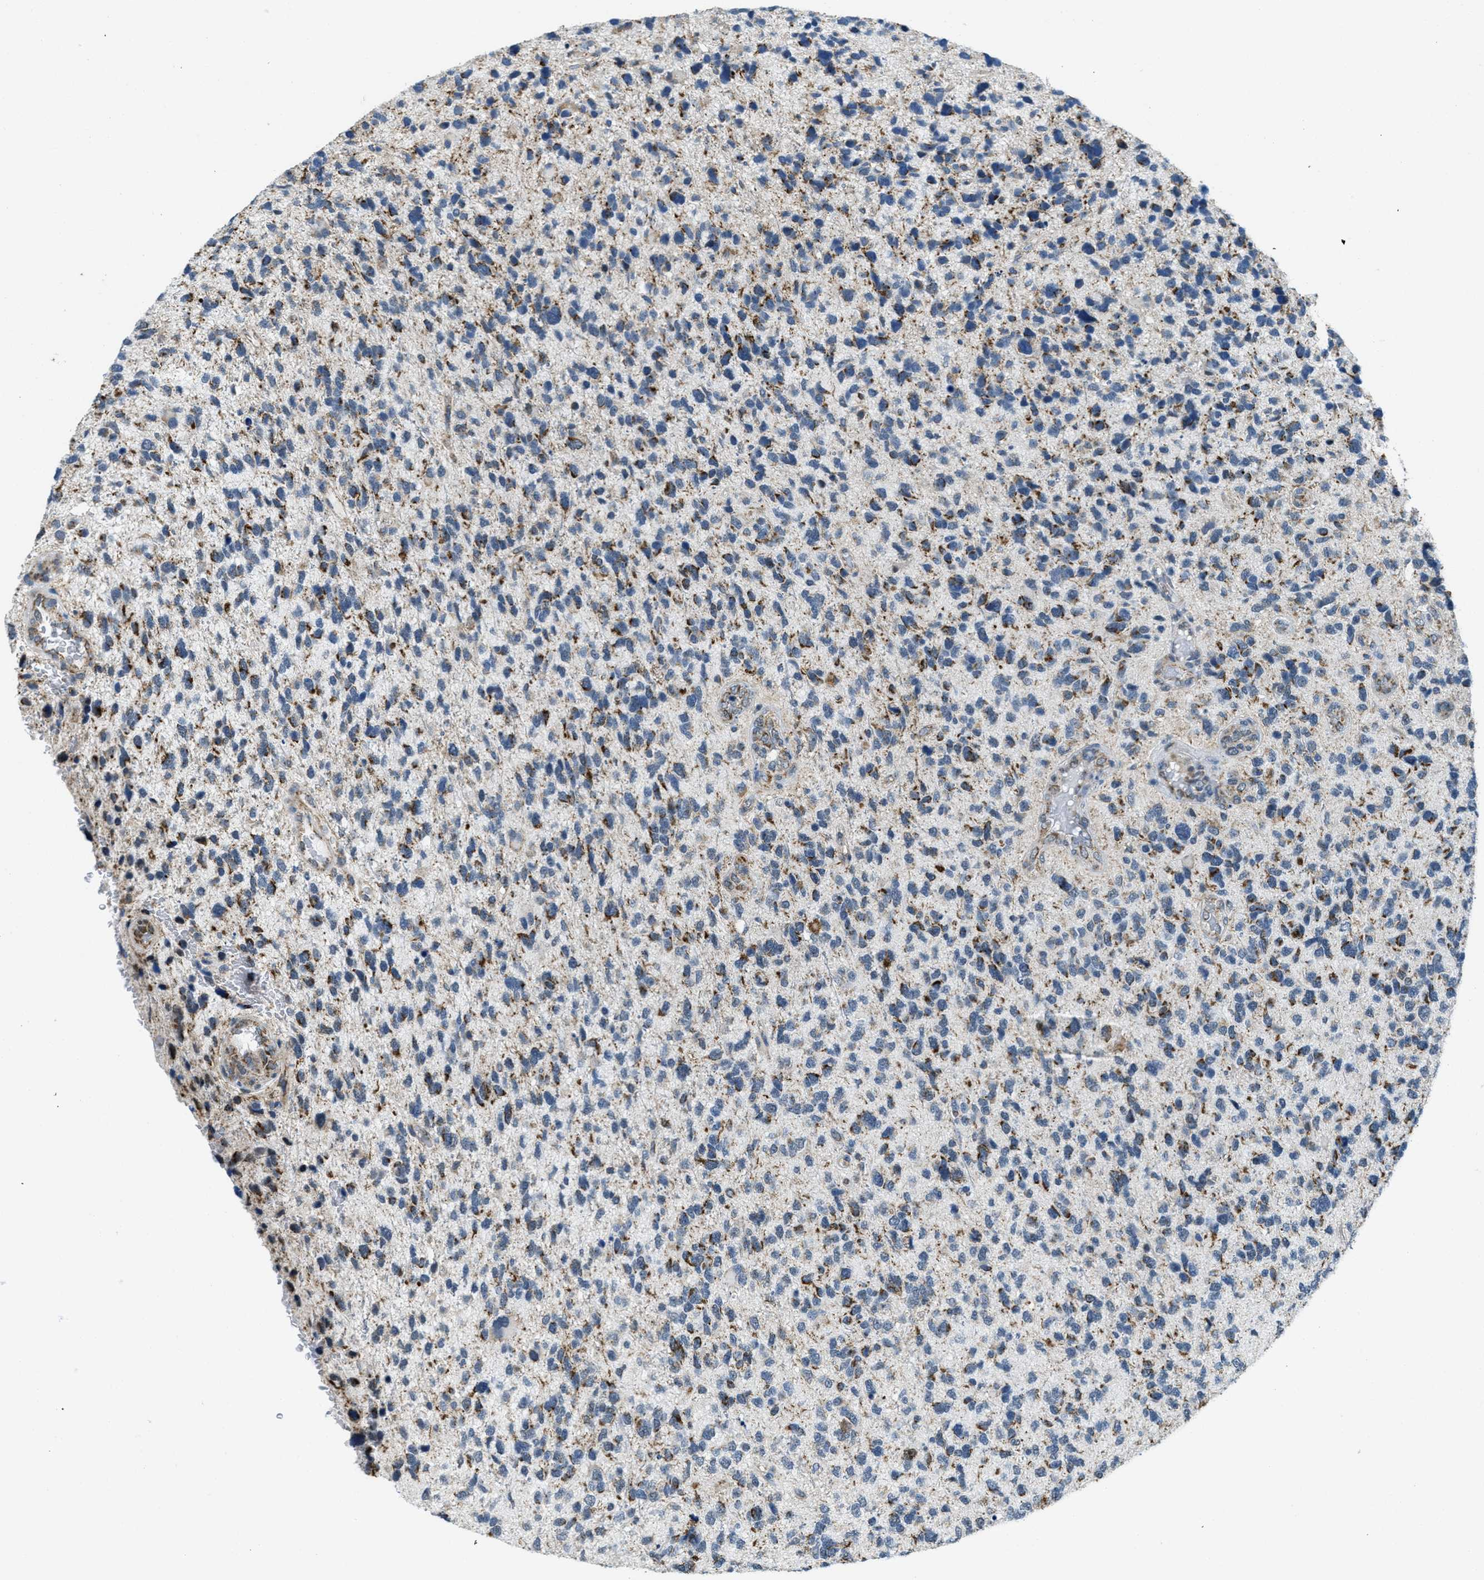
{"staining": {"intensity": "moderate", "quantity": "25%-75%", "location": "cytoplasmic/membranous"}, "tissue": "glioma", "cell_type": "Tumor cells", "image_type": "cancer", "snomed": [{"axis": "morphology", "description": "Glioma, malignant, High grade"}, {"axis": "topography", "description": "Brain"}], "caption": "High-grade glioma (malignant) stained with a brown dye reveals moderate cytoplasmic/membranous positive staining in approximately 25%-75% of tumor cells.", "gene": "TOMM70", "patient": {"sex": "female", "age": 58}}